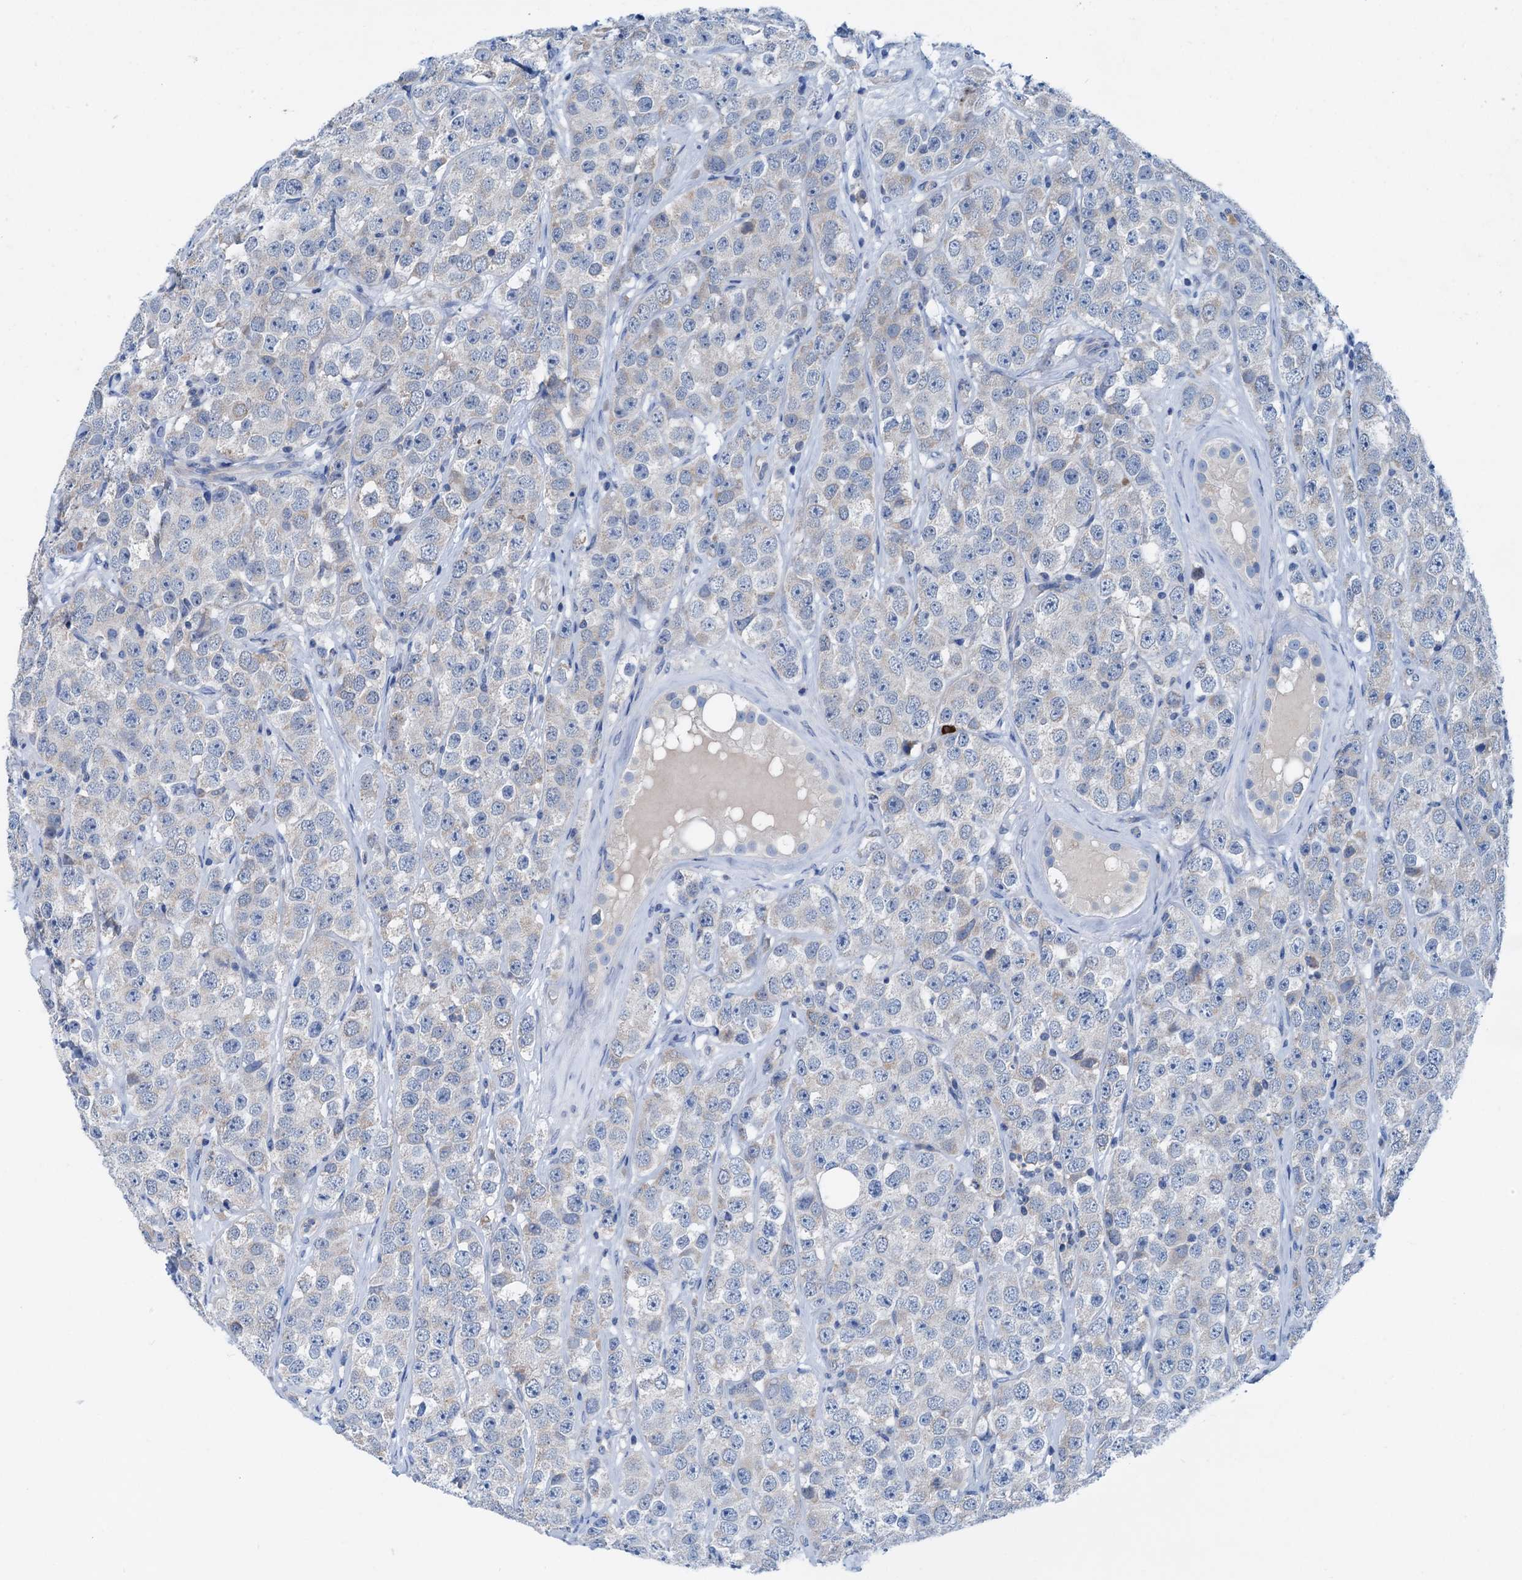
{"staining": {"intensity": "negative", "quantity": "none", "location": "none"}, "tissue": "testis cancer", "cell_type": "Tumor cells", "image_type": "cancer", "snomed": [{"axis": "morphology", "description": "Seminoma, NOS"}, {"axis": "topography", "description": "Testis"}], "caption": "Immunohistochemistry of human seminoma (testis) exhibits no expression in tumor cells.", "gene": "KNDC1", "patient": {"sex": "male", "age": 28}}